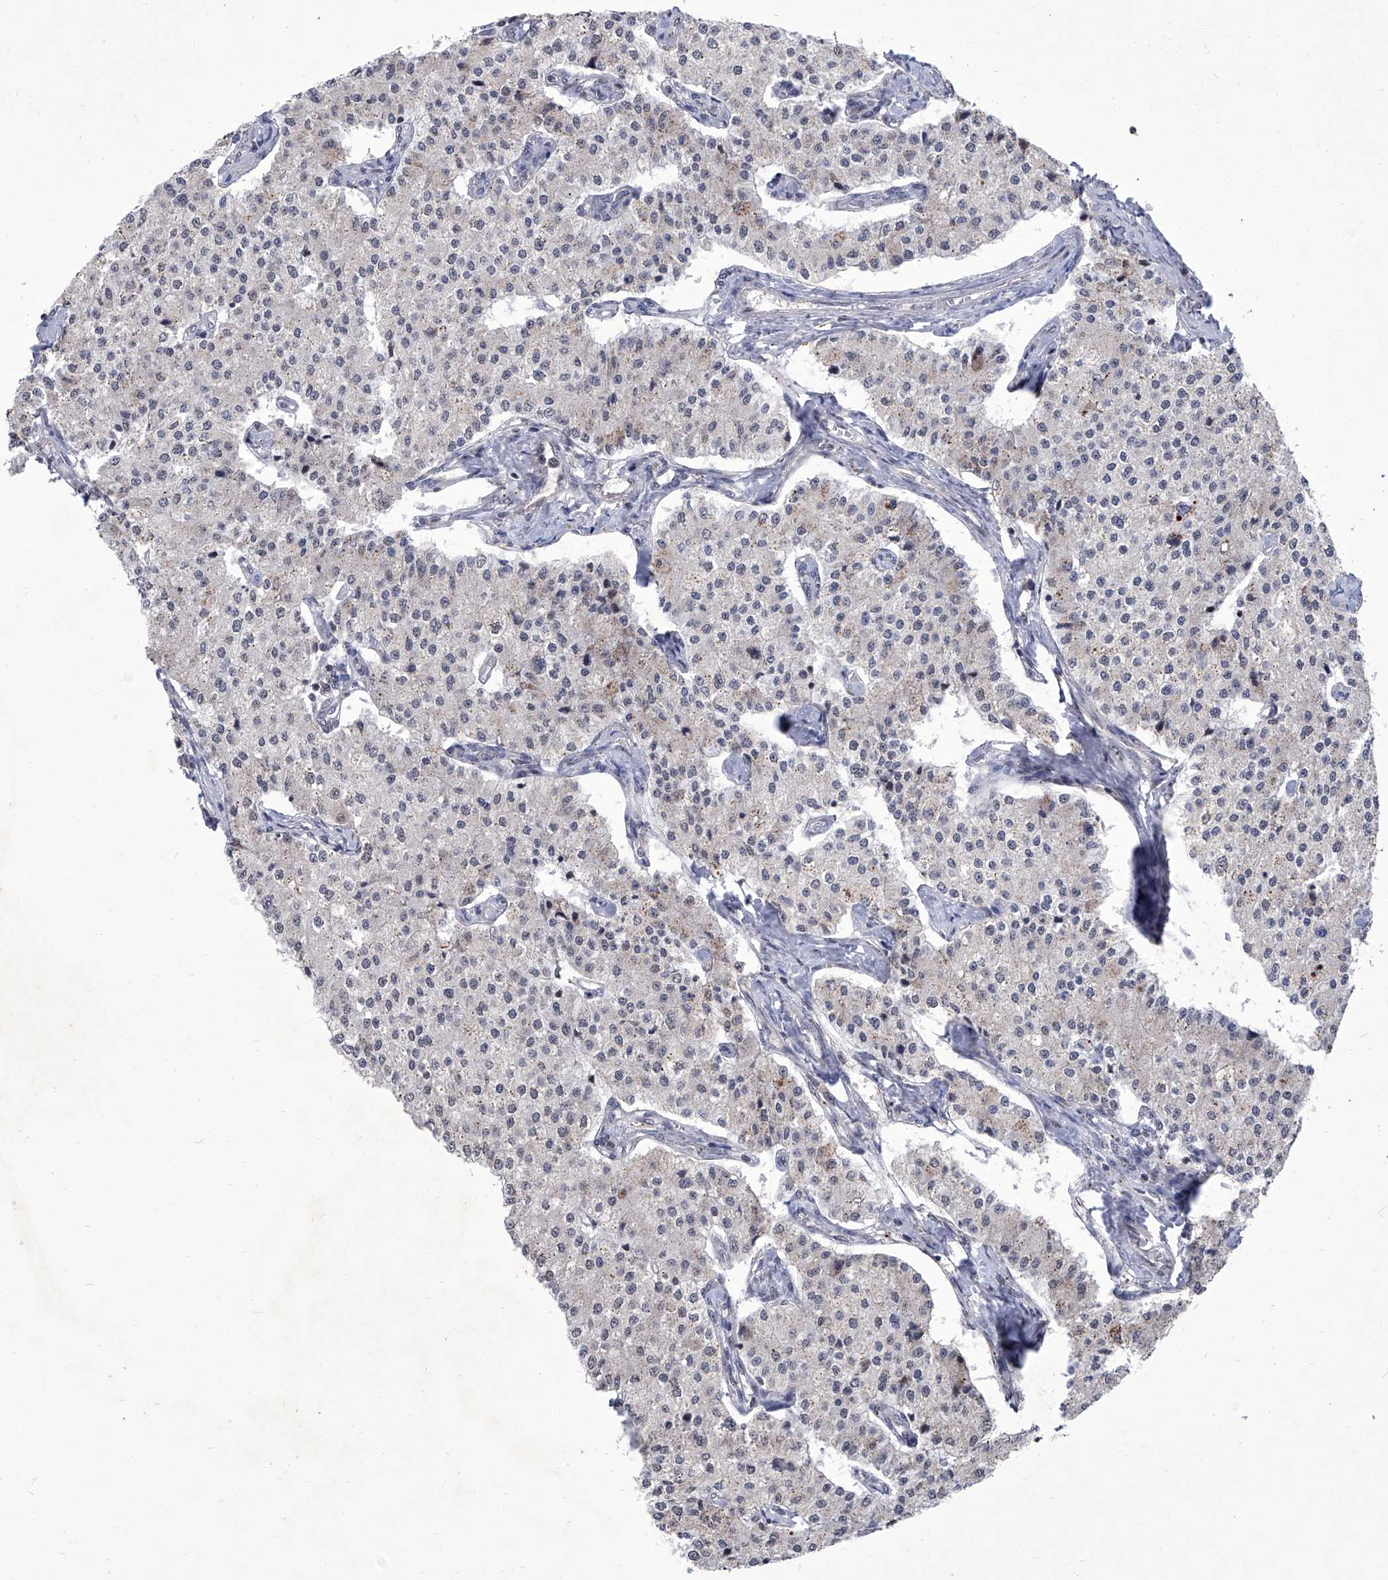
{"staining": {"intensity": "negative", "quantity": "none", "location": "none"}, "tissue": "carcinoid", "cell_type": "Tumor cells", "image_type": "cancer", "snomed": [{"axis": "morphology", "description": "Carcinoid, malignant, NOS"}, {"axis": "topography", "description": "Colon"}], "caption": "Immunohistochemical staining of human malignant carcinoid exhibits no significant staining in tumor cells.", "gene": "CMTR1", "patient": {"sex": "female", "age": 52}}